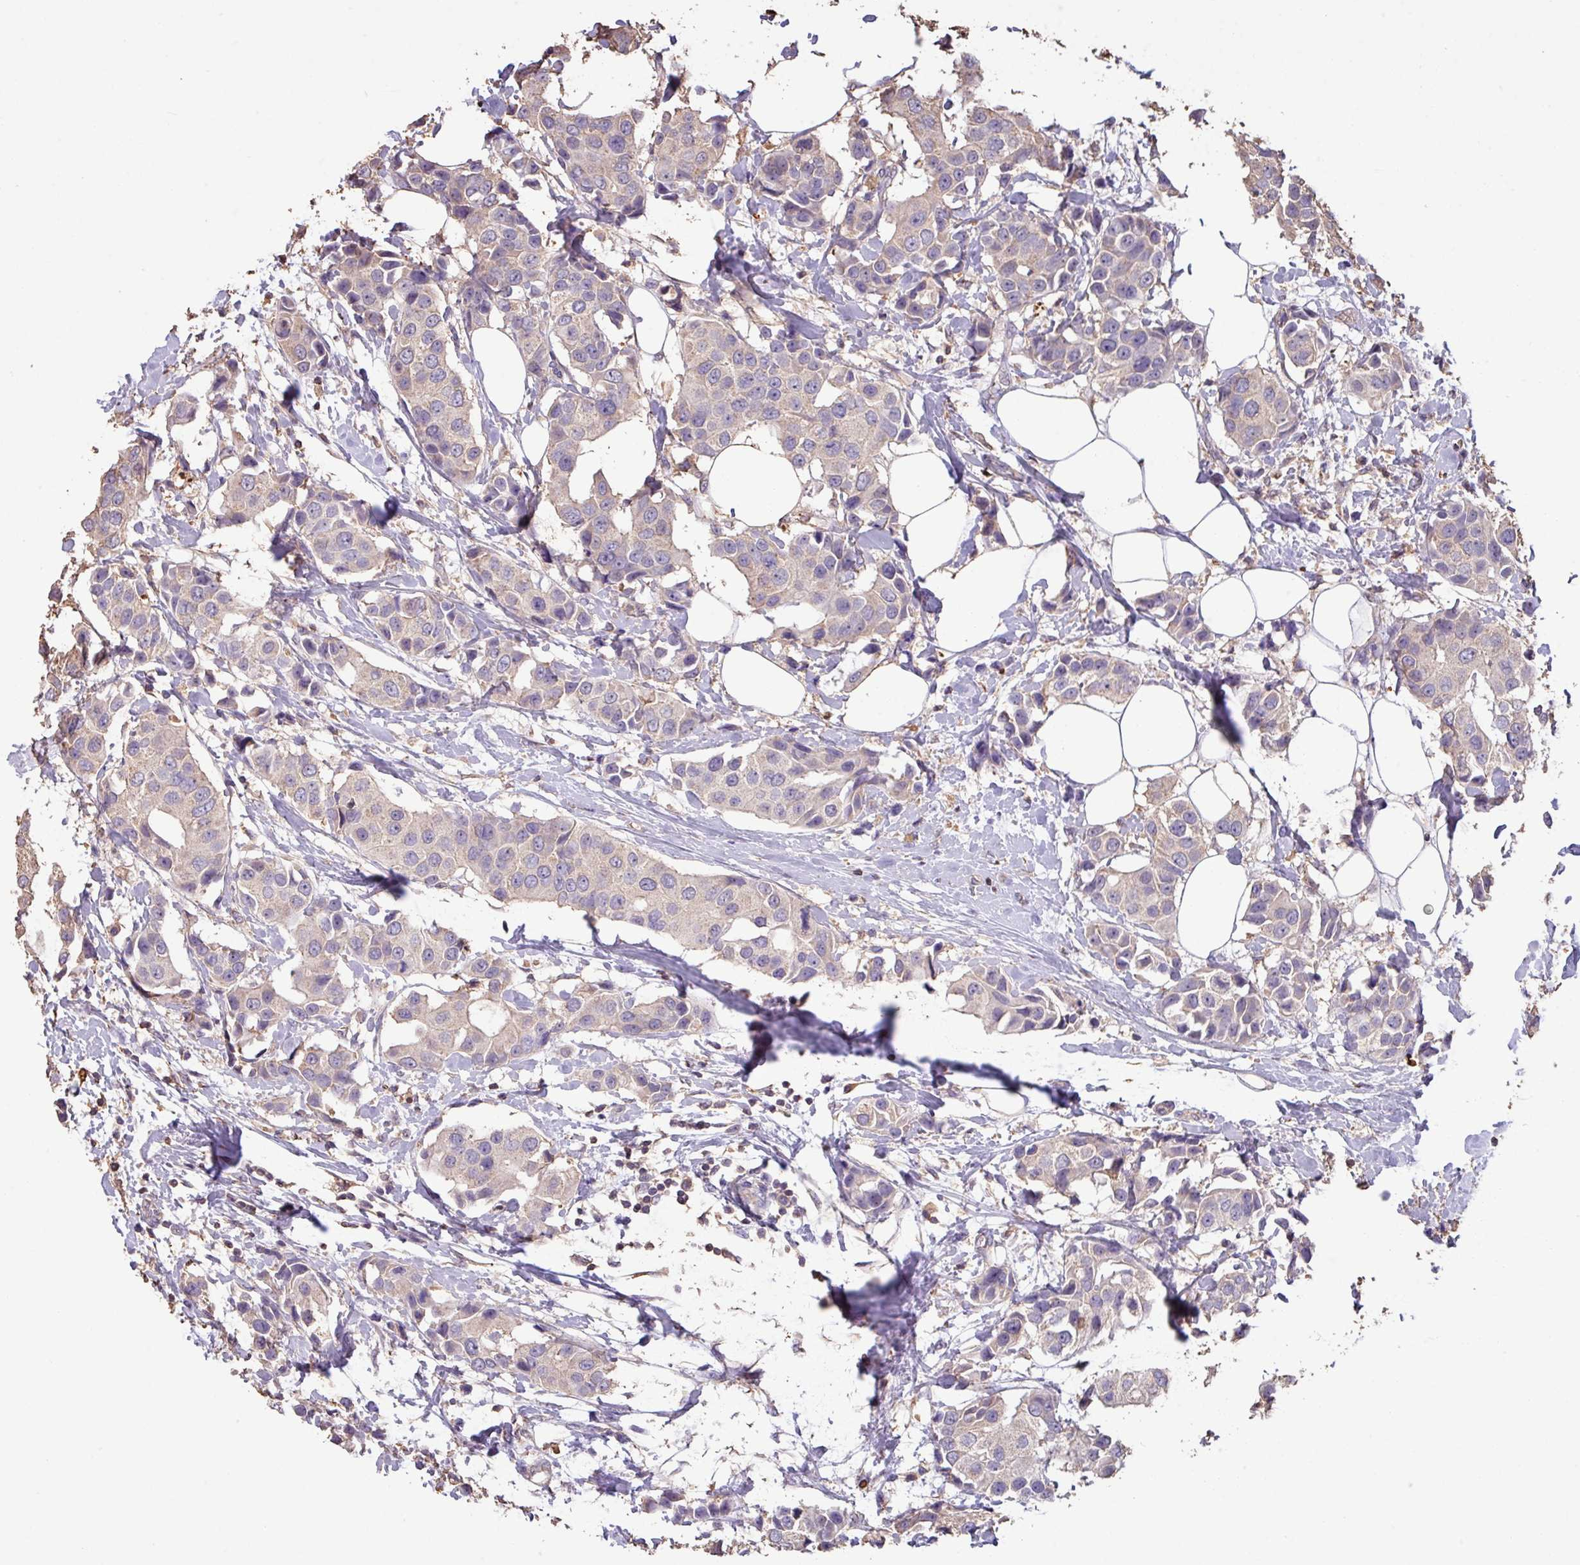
{"staining": {"intensity": "negative", "quantity": "none", "location": "none"}, "tissue": "breast cancer", "cell_type": "Tumor cells", "image_type": "cancer", "snomed": [{"axis": "morphology", "description": "Normal tissue, NOS"}, {"axis": "morphology", "description": "Duct carcinoma"}, {"axis": "topography", "description": "Breast"}], "caption": "Immunohistochemistry photomicrograph of human breast cancer (intraductal carcinoma) stained for a protein (brown), which displays no staining in tumor cells.", "gene": "CAMK2B", "patient": {"sex": "female", "age": 39}}